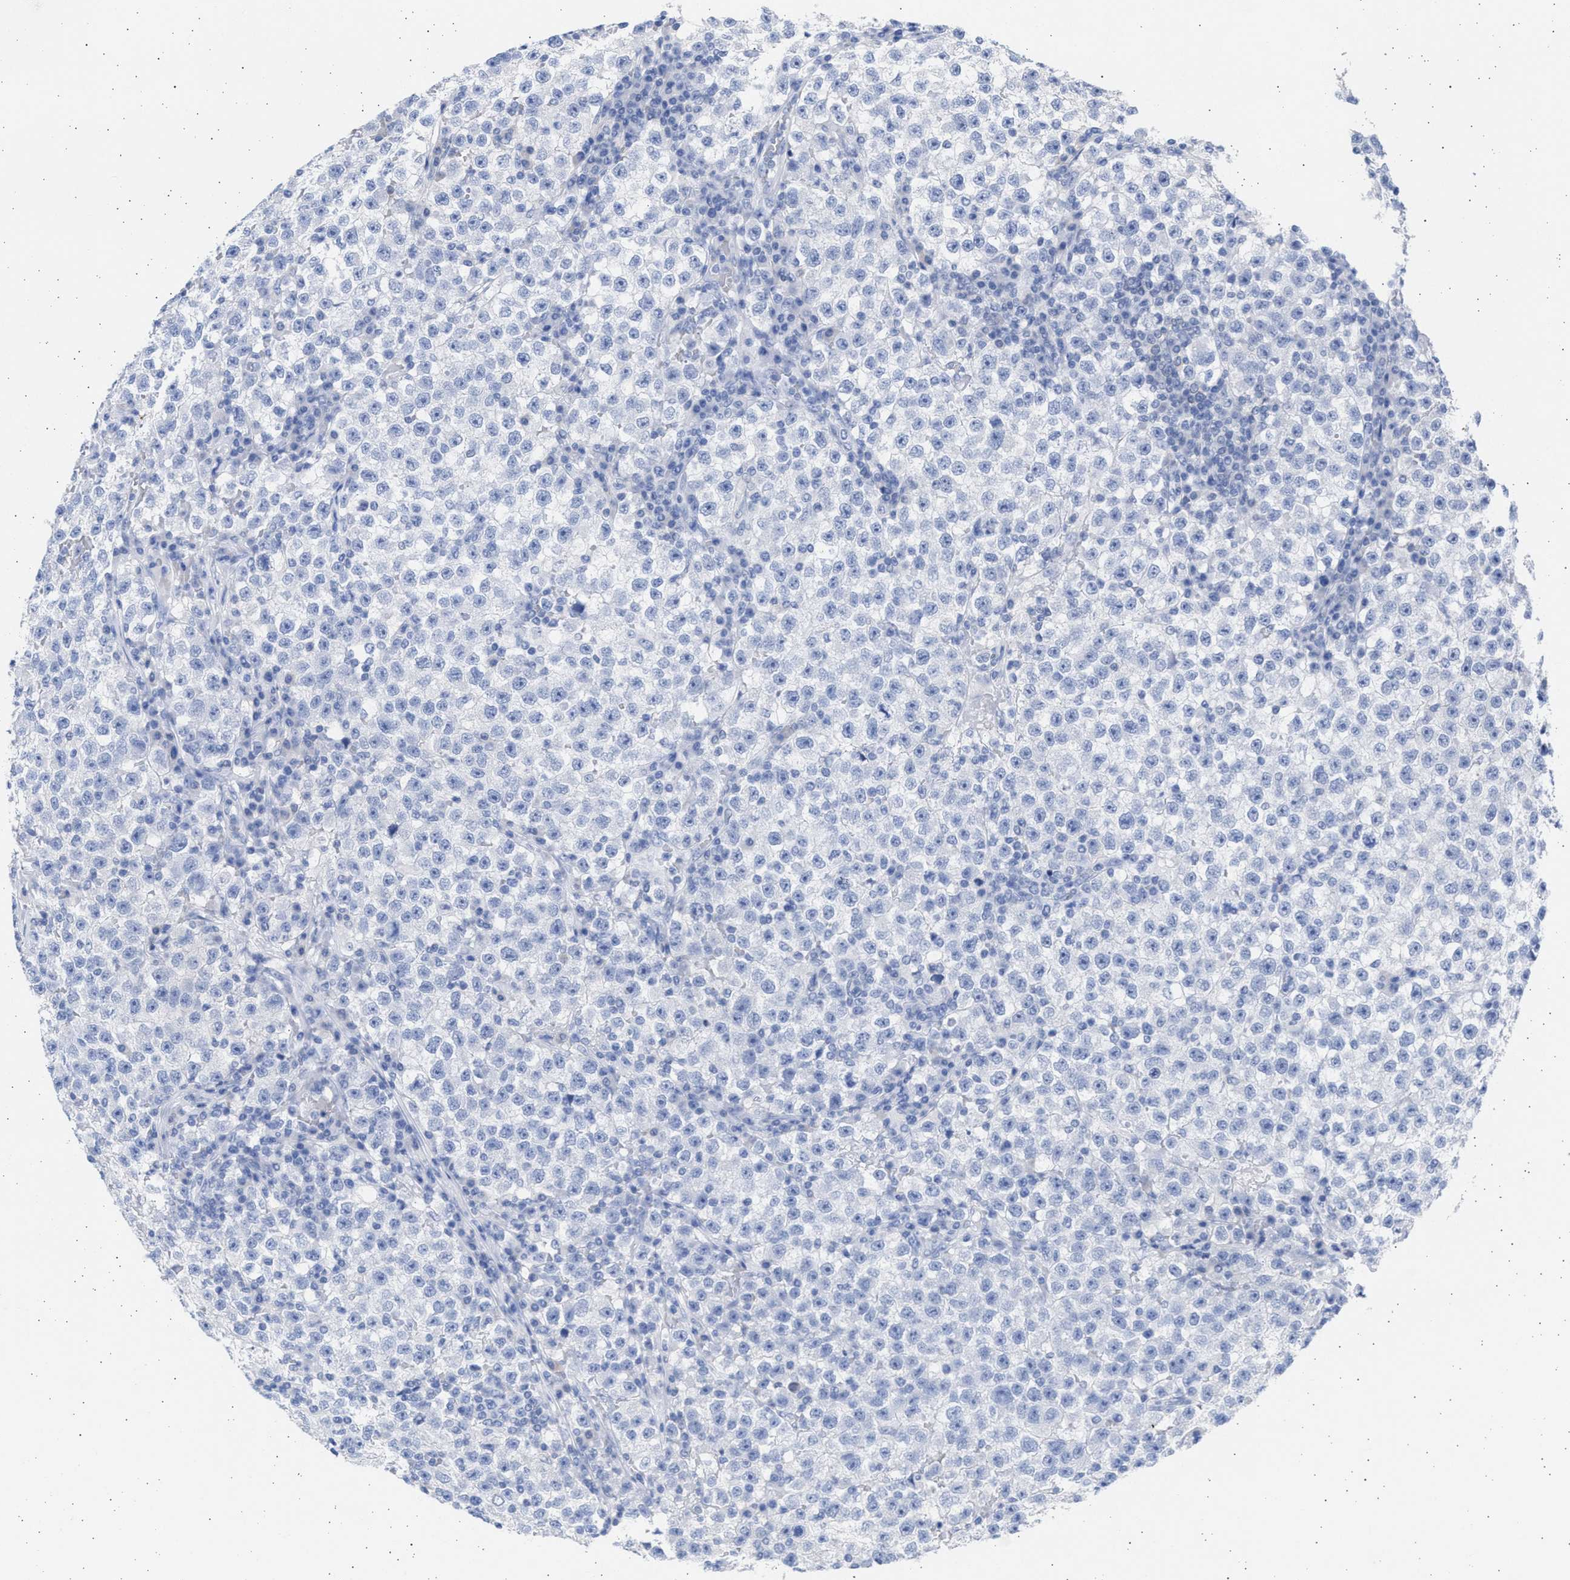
{"staining": {"intensity": "negative", "quantity": "none", "location": "none"}, "tissue": "testis cancer", "cell_type": "Tumor cells", "image_type": "cancer", "snomed": [{"axis": "morphology", "description": "Seminoma, NOS"}, {"axis": "topography", "description": "Testis"}], "caption": "High power microscopy histopathology image of an immunohistochemistry (IHC) histopathology image of testis seminoma, revealing no significant staining in tumor cells.", "gene": "ALDOC", "patient": {"sex": "male", "age": 22}}